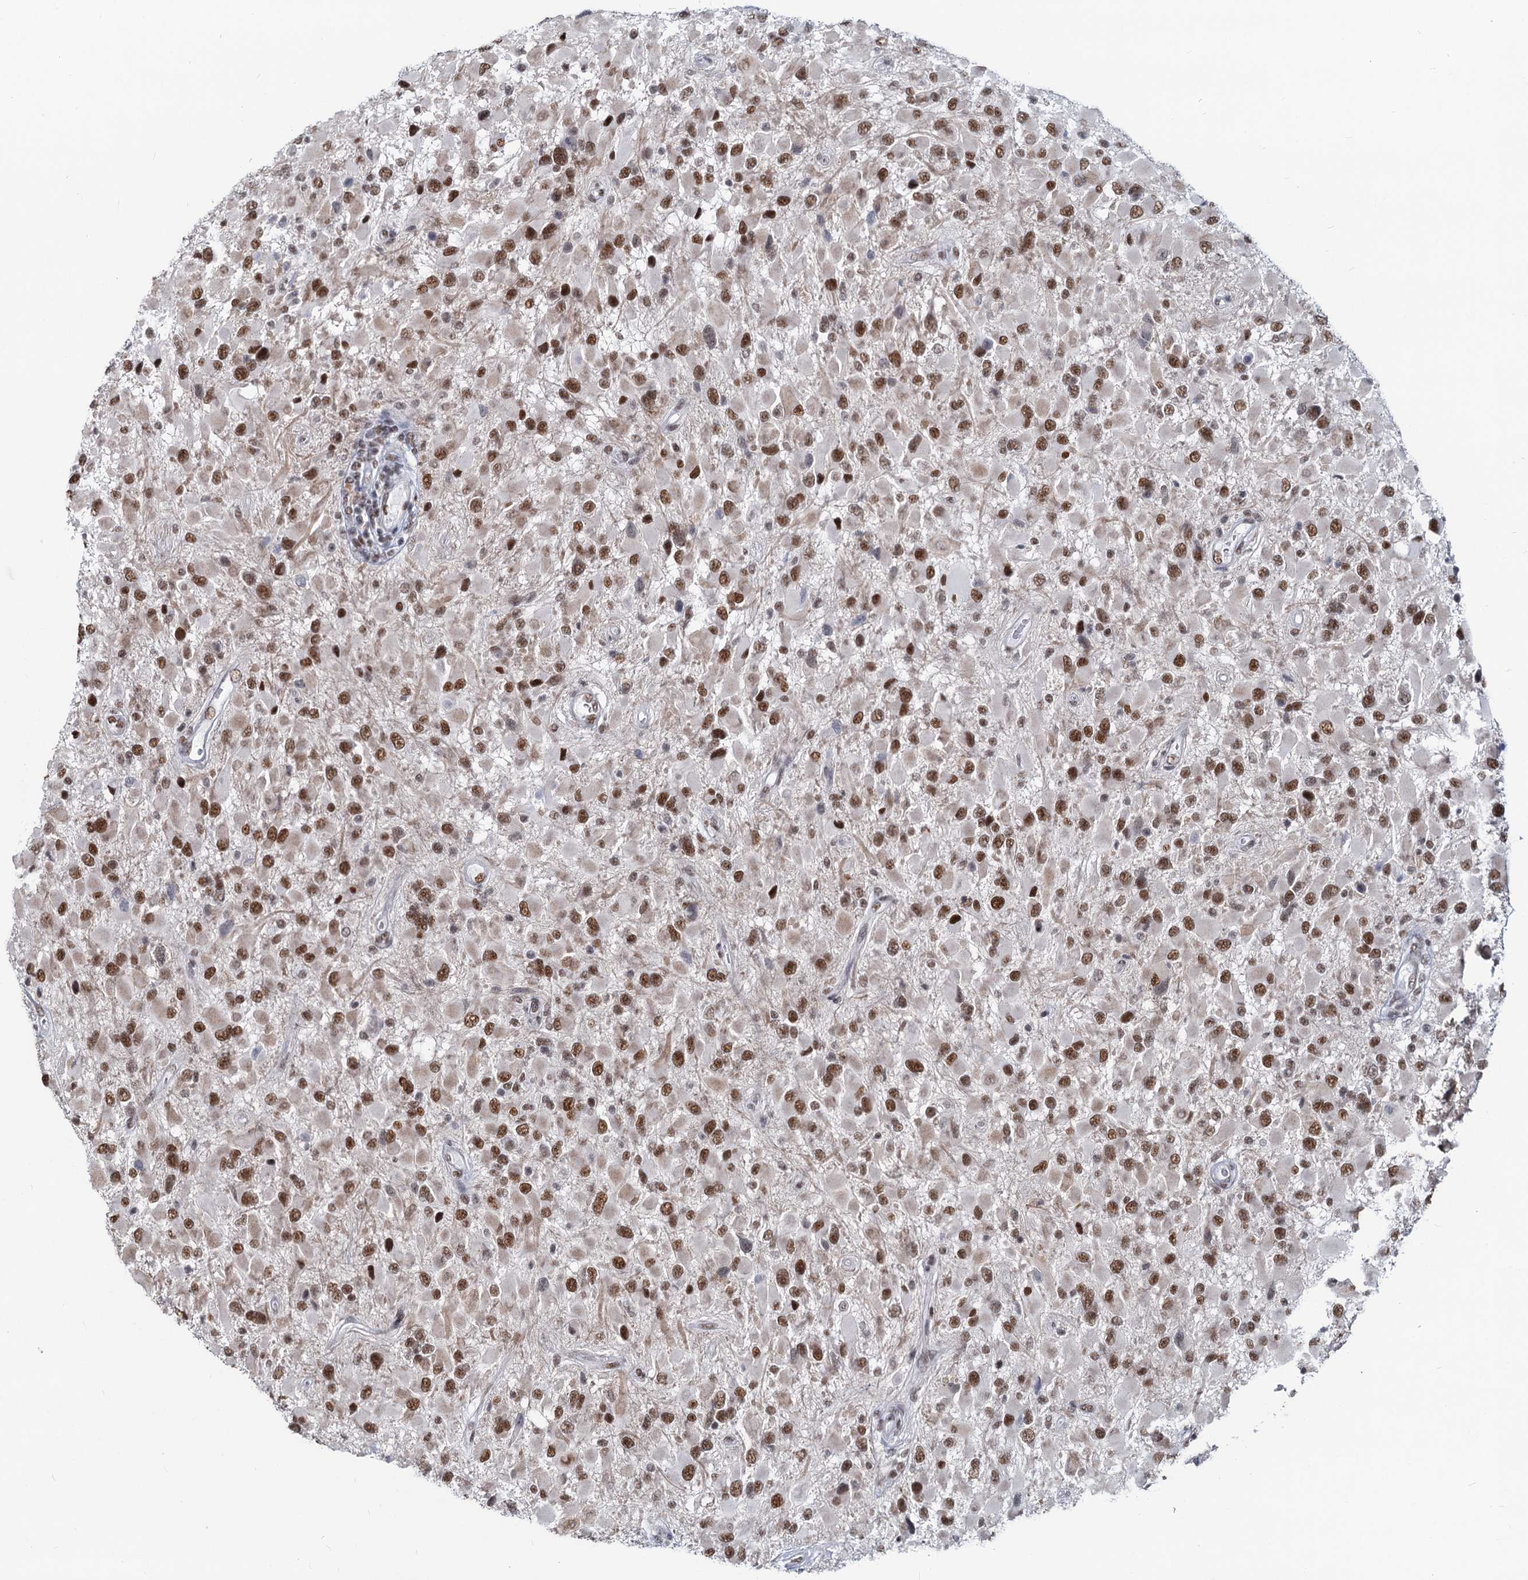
{"staining": {"intensity": "moderate", "quantity": ">75%", "location": "nuclear"}, "tissue": "glioma", "cell_type": "Tumor cells", "image_type": "cancer", "snomed": [{"axis": "morphology", "description": "Glioma, malignant, High grade"}, {"axis": "topography", "description": "Brain"}], "caption": "A medium amount of moderate nuclear expression is present in about >75% of tumor cells in glioma tissue.", "gene": "METTL14", "patient": {"sex": "male", "age": 53}}